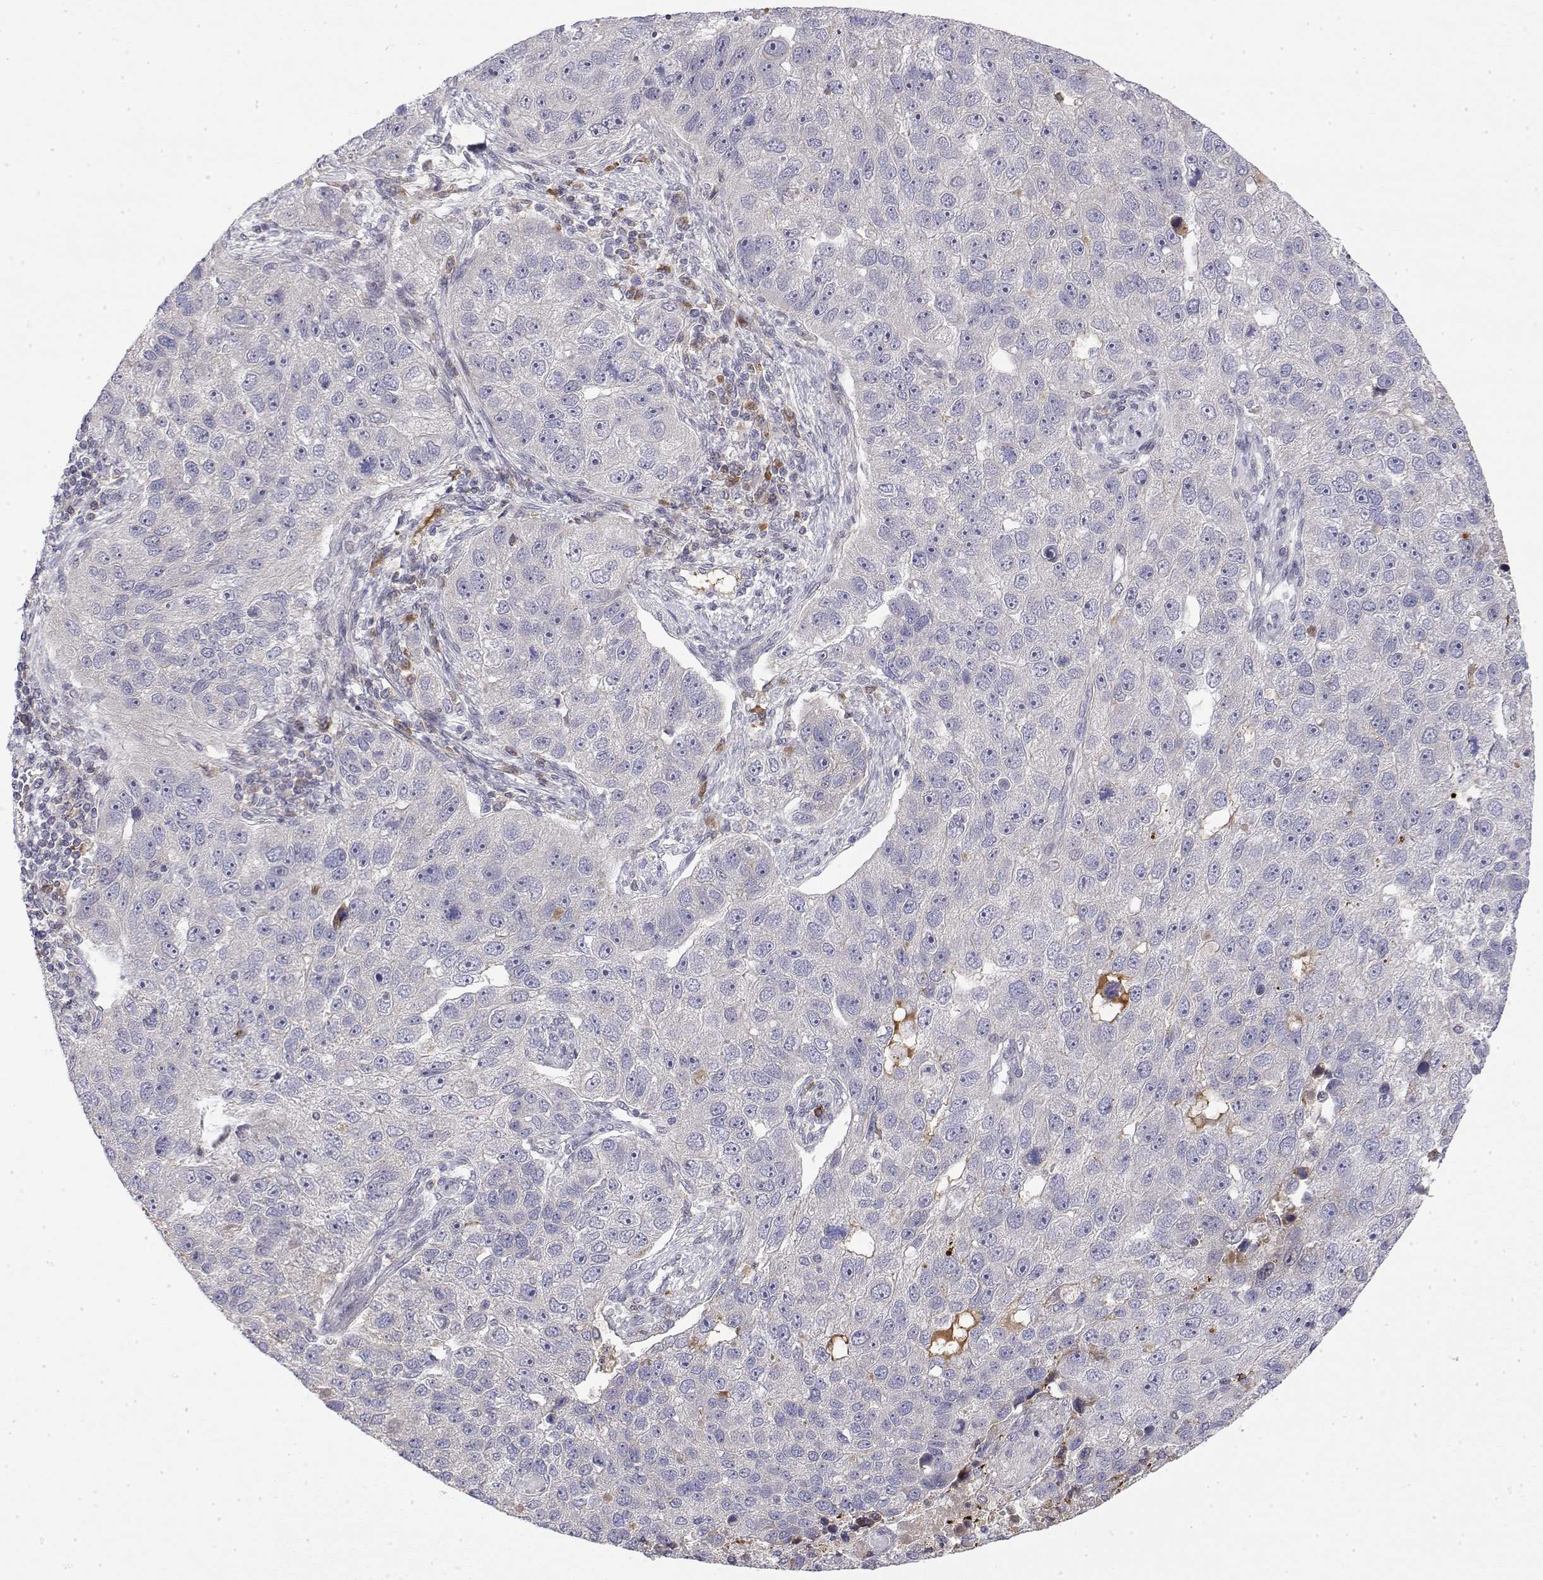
{"staining": {"intensity": "negative", "quantity": "none", "location": "none"}, "tissue": "pancreatic cancer", "cell_type": "Tumor cells", "image_type": "cancer", "snomed": [{"axis": "morphology", "description": "Adenocarcinoma, NOS"}, {"axis": "topography", "description": "Pancreas"}], "caption": "Immunohistochemical staining of pancreatic adenocarcinoma displays no significant staining in tumor cells. (Brightfield microscopy of DAB (3,3'-diaminobenzidine) immunohistochemistry (IHC) at high magnification).", "gene": "IGFBP4", "patient": {"sex": "female", "age": 61}}